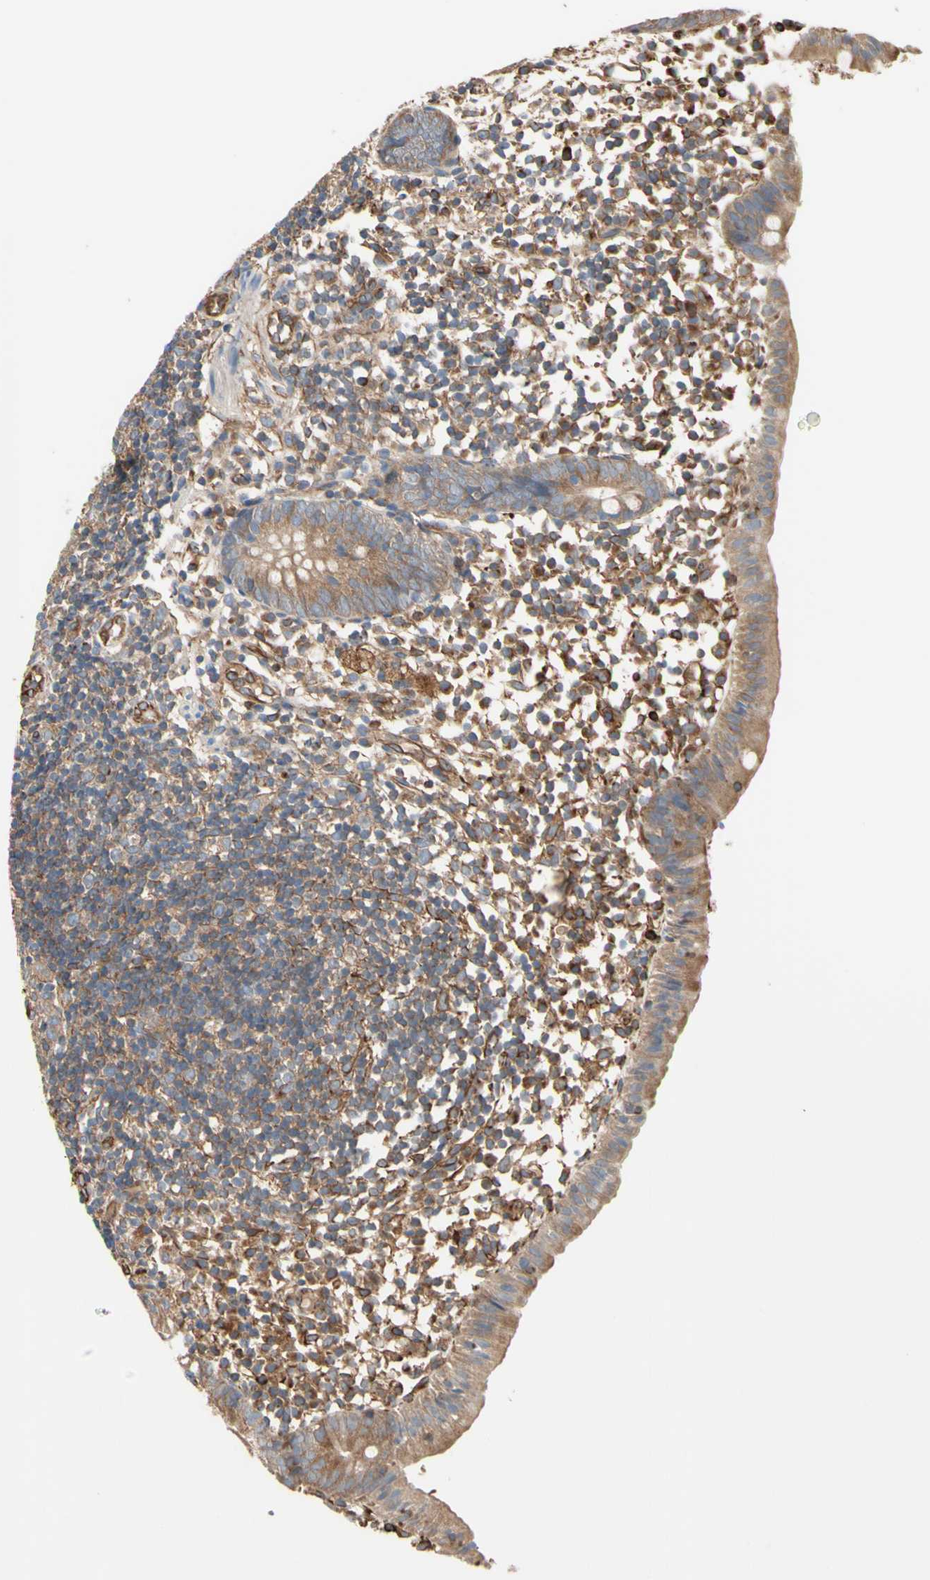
{"staining": {"intensity": "weak", "quantity": ">75%", "location": "cytoplasmic/membranous"}, "tissue": "appendix", "cell_type": "Glandular cells", "image_type": "normal", "snomed": [{"axis": "morphology", "description": "Normal tissue, NOS"}, {"axis": "topography", "description": "Appendix"}], "caption": "Immunohistochemical staining of unremarkable human appendix reveals low levels of weak cytoplasmic/membranous positivity in approximately >75% of glandular cells.", "gene": "TRAF2", "patient": {"sex": "female", "age": 20}}